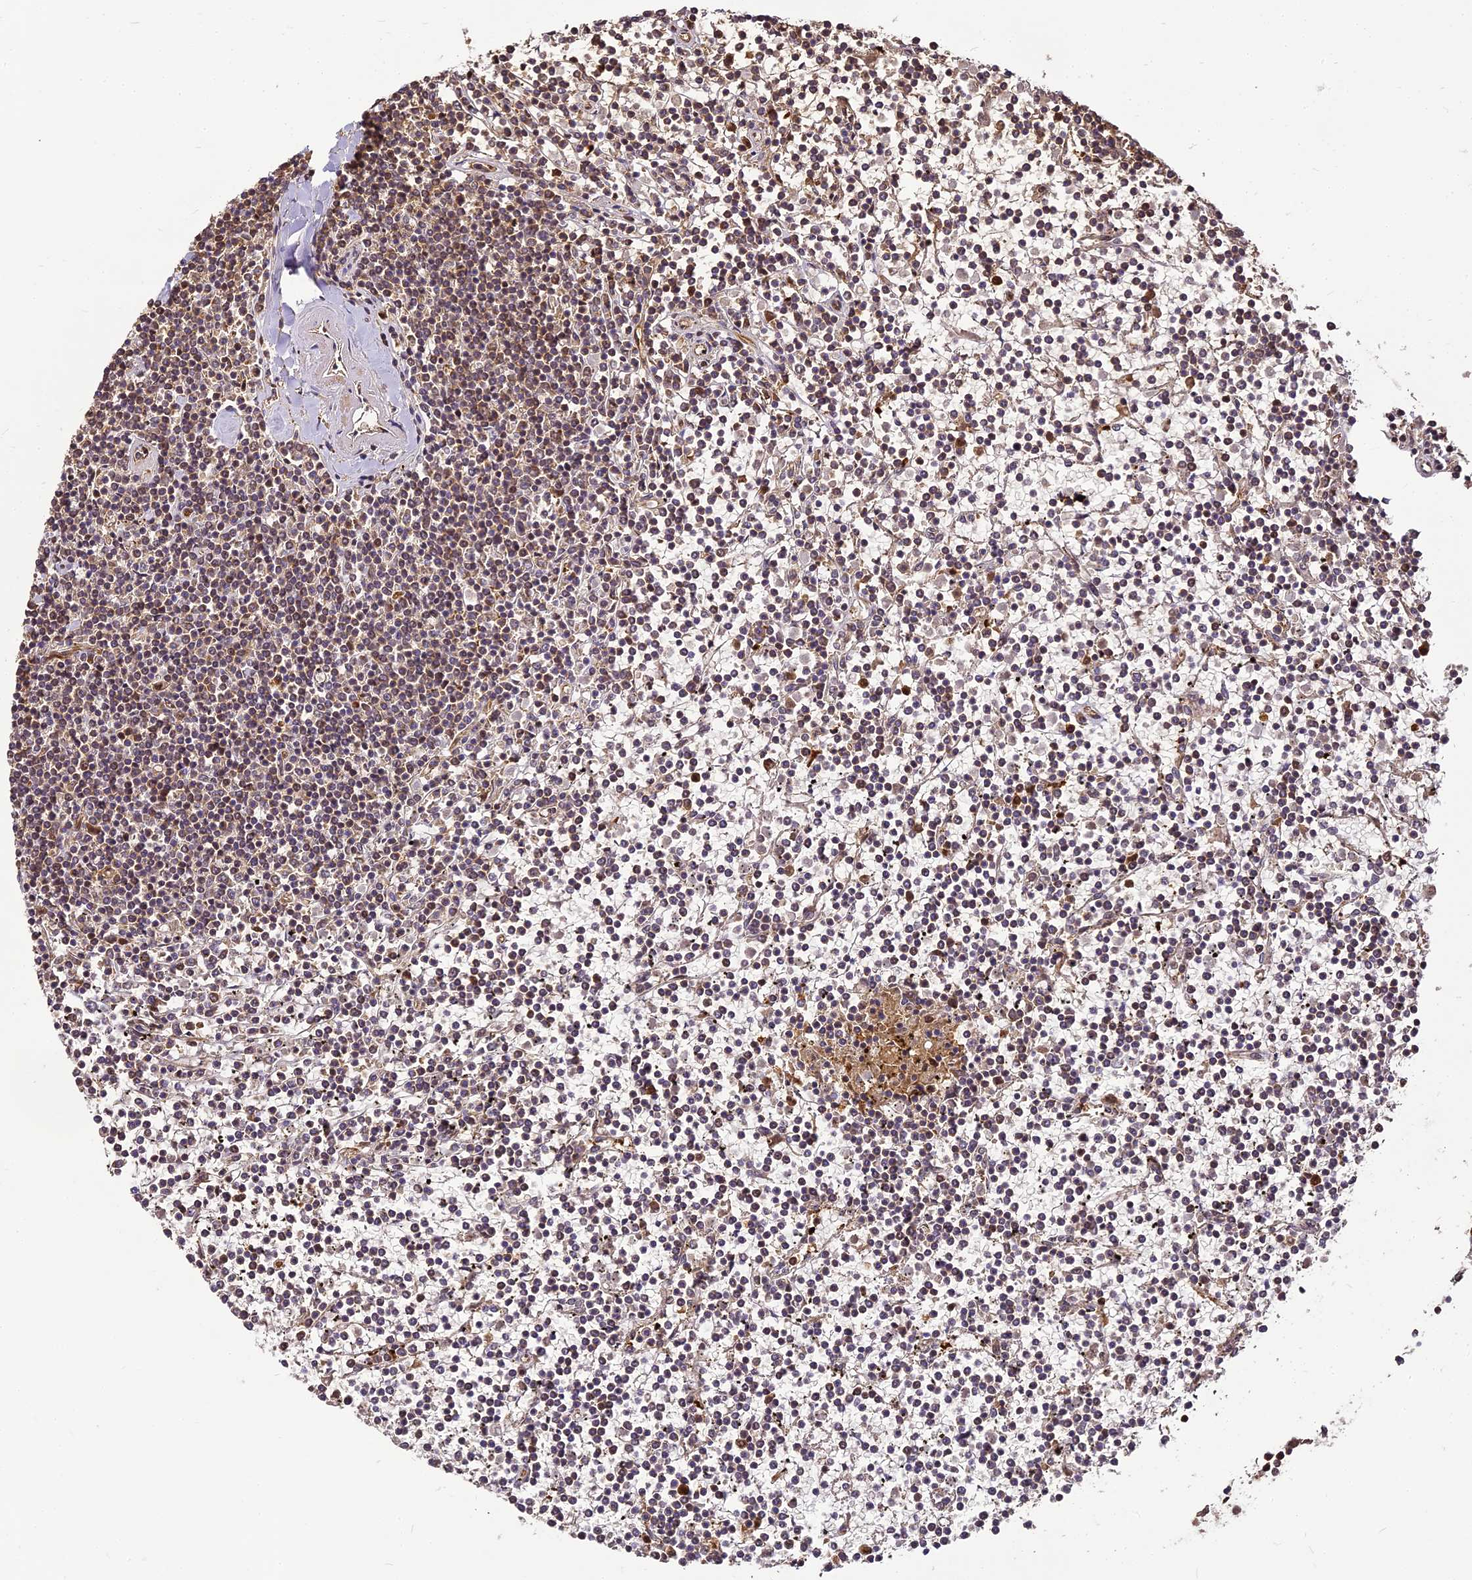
{"staining": {"intensity": "negative", "quantity": "none", "location": "none"}, "tissue": "lymphoma", "cell_type": "Tumor cells", "image_type": "cancer", "snomed": [{"axis": "morphology", "description": "Malignant lymphoma, non-Hodgkin's type, Low grade"}, {"axis": "topography", "description": "Spleen"}], "caption": "This micrograph is of lymphoma stained with immunohistochemistry (IHC) to label a protein in brown with the nuclei are counter-stained blue. There is no positivity in tumor cells. (DAB (3,3'-diaminobenzidine) immunohistochemistry visualized using brightfield microscopy, high magnification).", "gene": "BCDIN3D", "patient": {"sex": "female", "age": 19}}